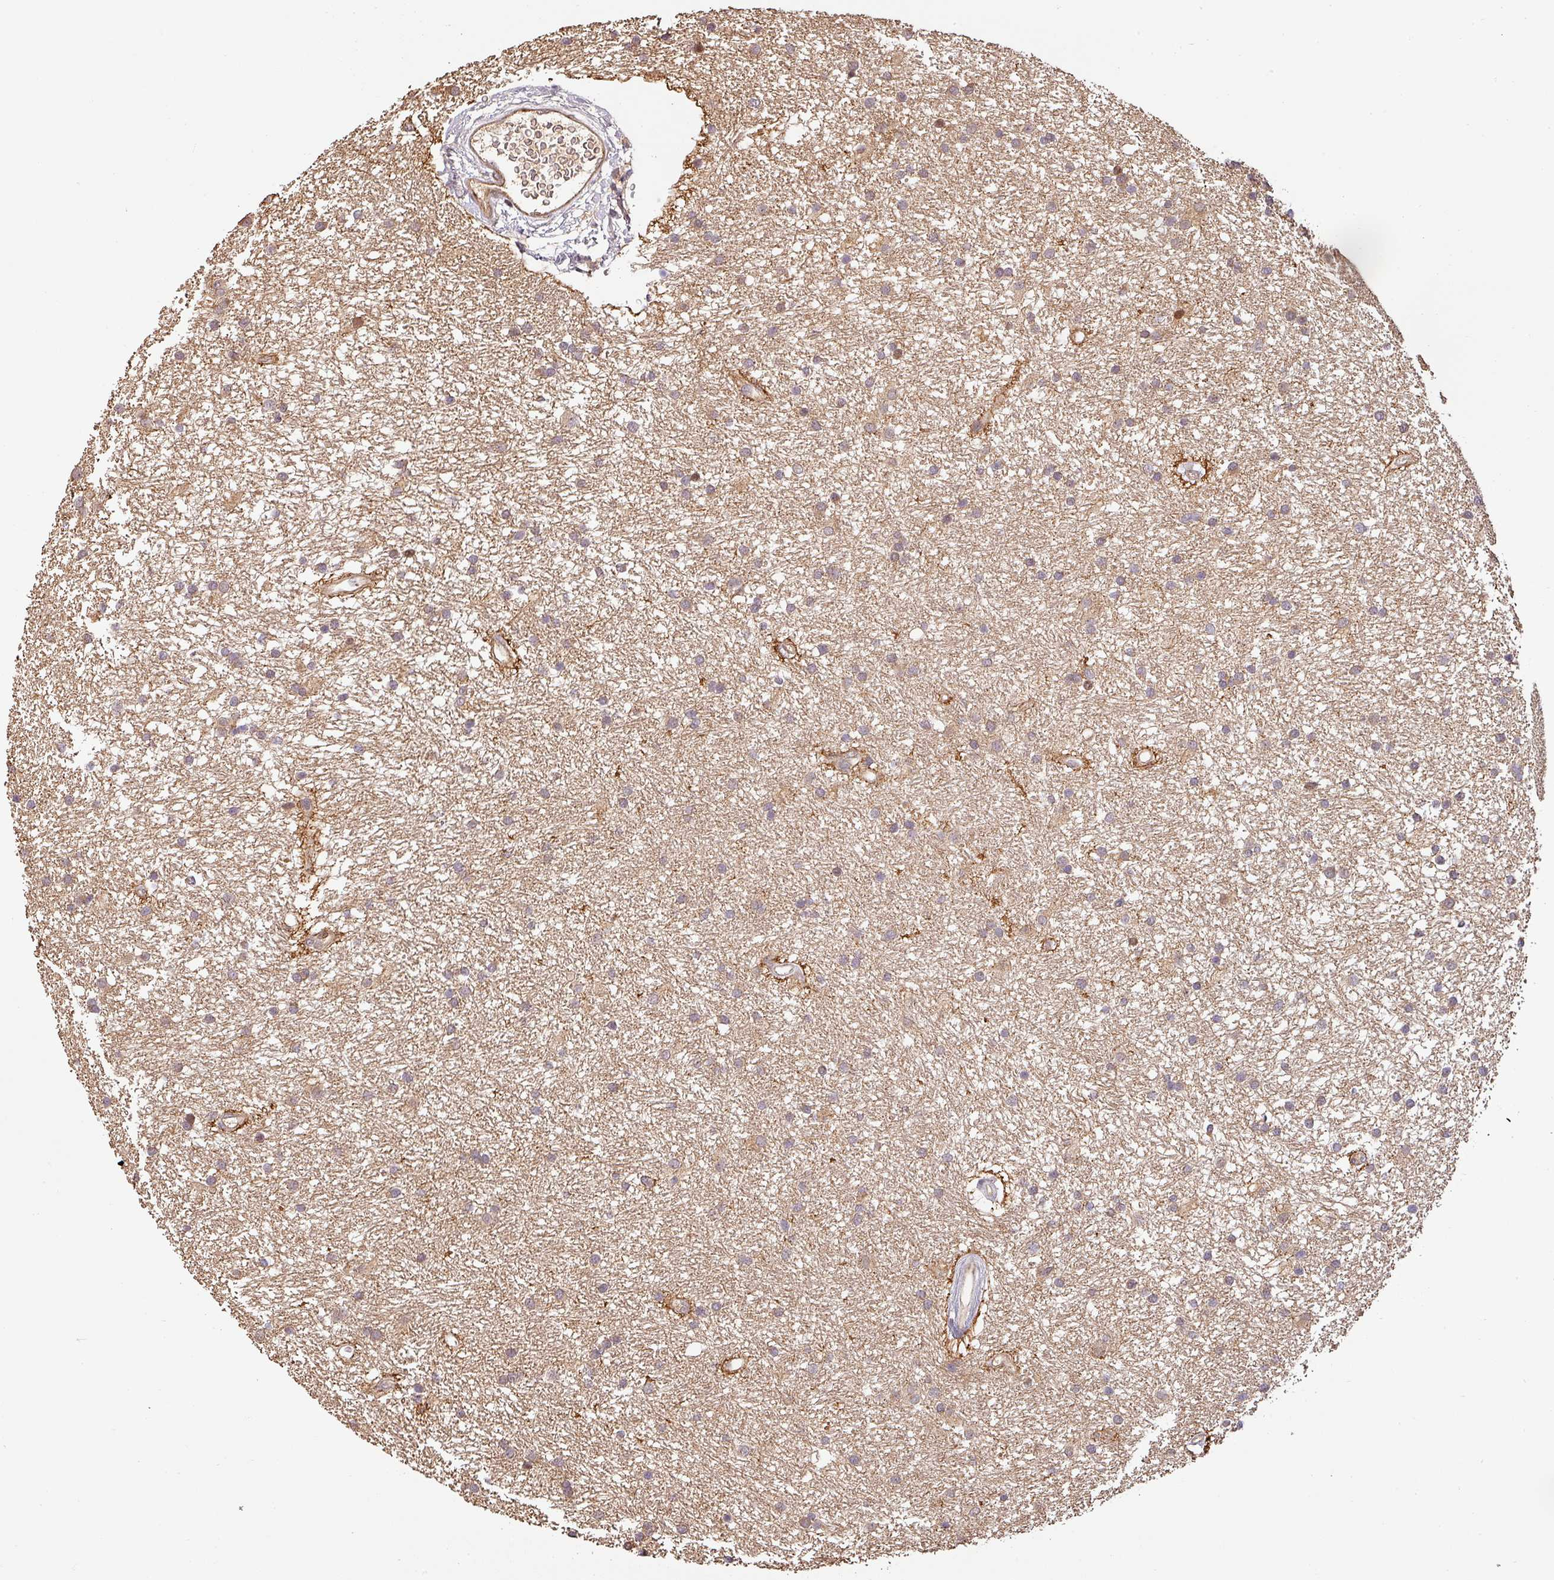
{"staining": {"intensity": "weak", "quantity": ">75%", "location": "cytoplasmic/membranous"}, "tissue": "glioma", "cell_type": "Tumor cells", "image_type": "cancer", "snomed": [{"axis": "morphology", "description": "Glioma, malignant, High grade"}, {"axis": "topography", "description": "Brain"}], "caption": "A photomicrograph of human malignant glioma (high-grade) stained for a protein shows weak cytoplasmic/membranous brown staining in tumor cells.", "gene": "BPIFB3", "patient": {"sex": "male", "age": 77}}